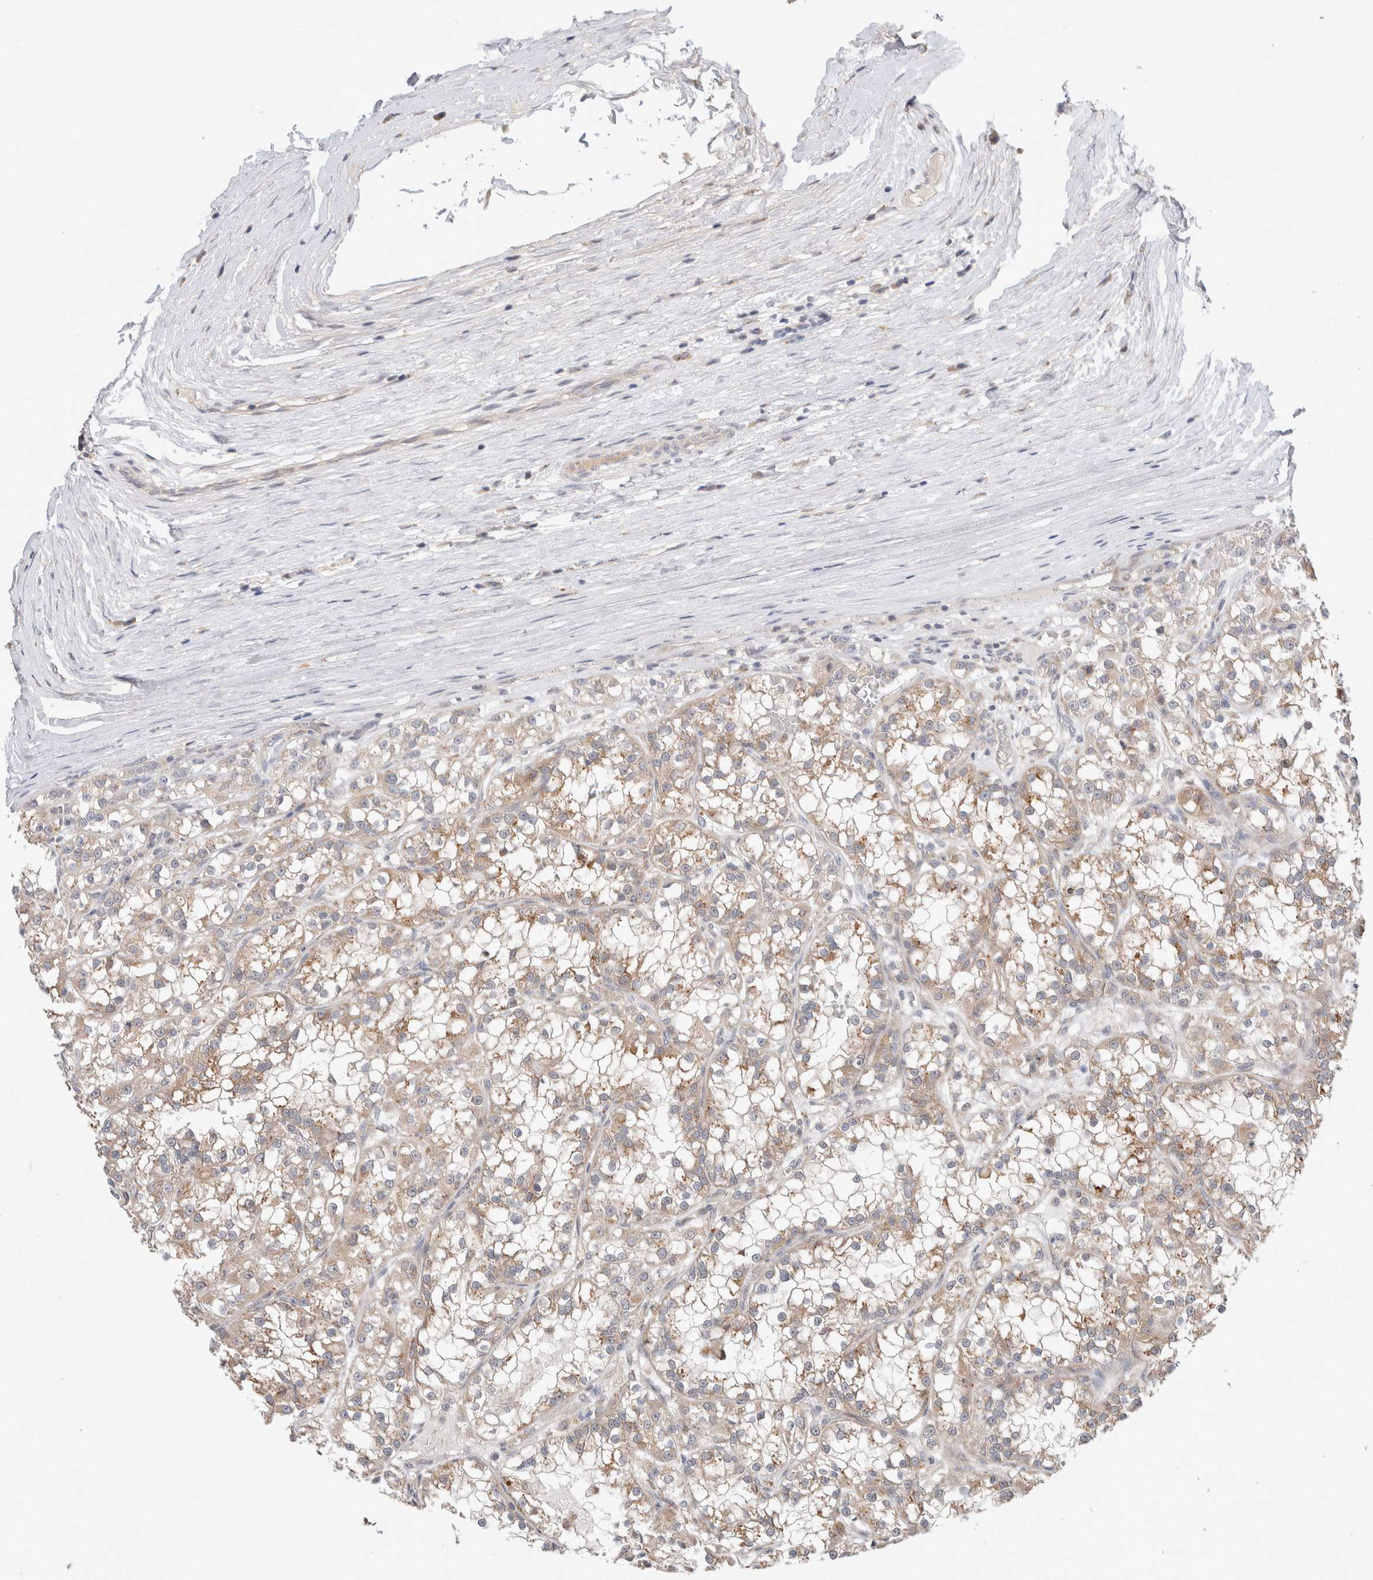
{"staining": {"intensity": "weak", "quantity": ">75%", "location": "cytoplasmic/membranous"}, "tissue": "renal cancer", "cell_type": "Tumor cells", "image_type": "cancer", "snomed": [{"axis": "morphology", "description": "Adenocarcinoma, NOS"}, {"axis": "topography", "description": "Kidney"}], "caption": "Approximately >75% of tumor cells in human renal cancer exhibit weak cytoplasmic/membranous protein expression as visualized by brown immunohistochemical staining.", "gene": "SGK1", "patient": {"sex": "female", "age": 52}}